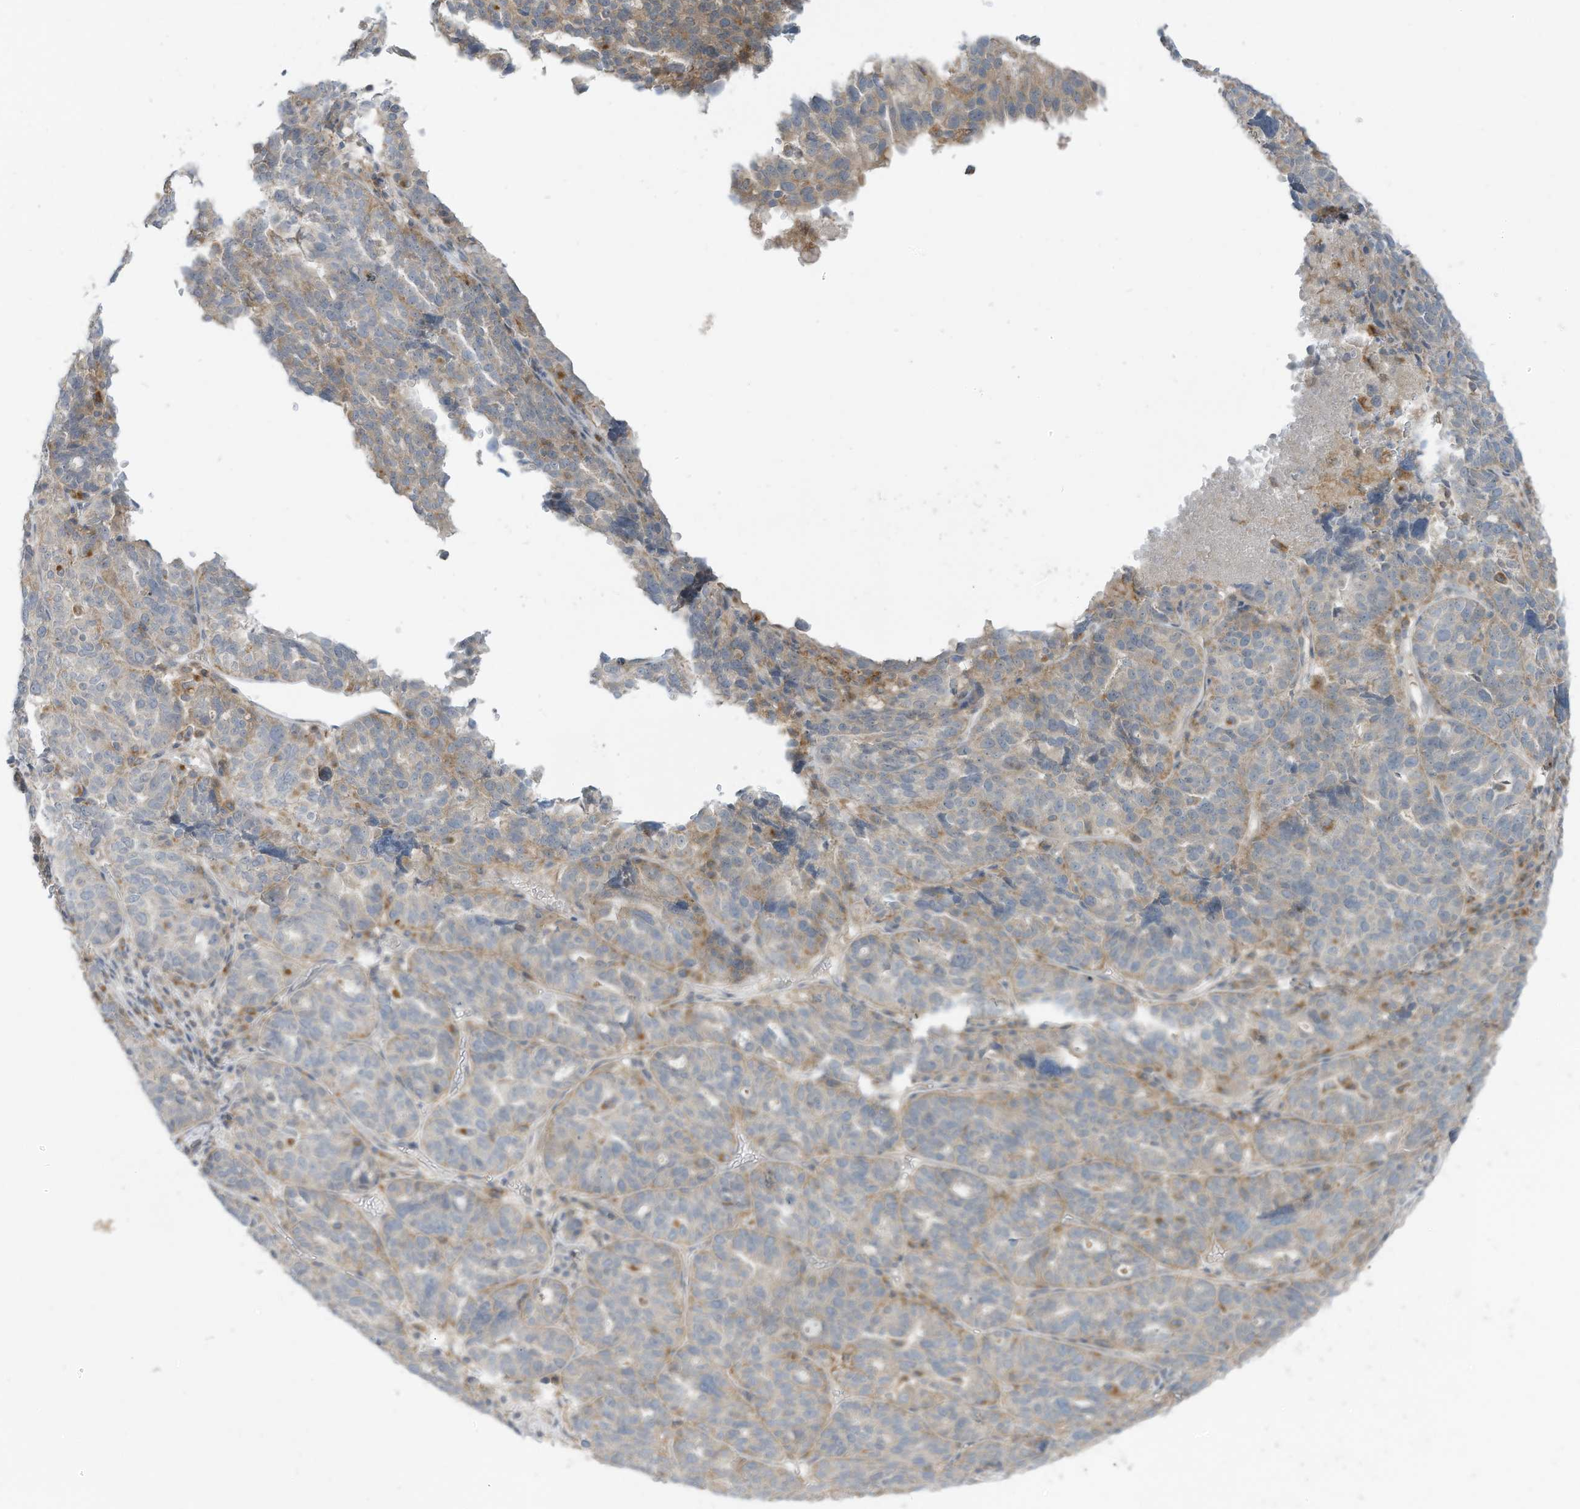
{"staining": {"intensity": "weak", "quantity": "<25%", "location": "cytoplasmic/membranous"}, "tissue": "ovarian cancer", "cell_type": "Tumor cells", "image_type": "cancer", "snomed": [{"axis": "morphology", "description": "Cystadenocarcinoma, serous, NOS"}, {"axis": "topography", "description": "Ovary"}], "caption": "Photomicrograph shows no significant protein expression in tumor cells of ovarian serous cystadenocarcinoma.", "gene": "DZIP3", "patient": {"sex": "female", "age": 59}}